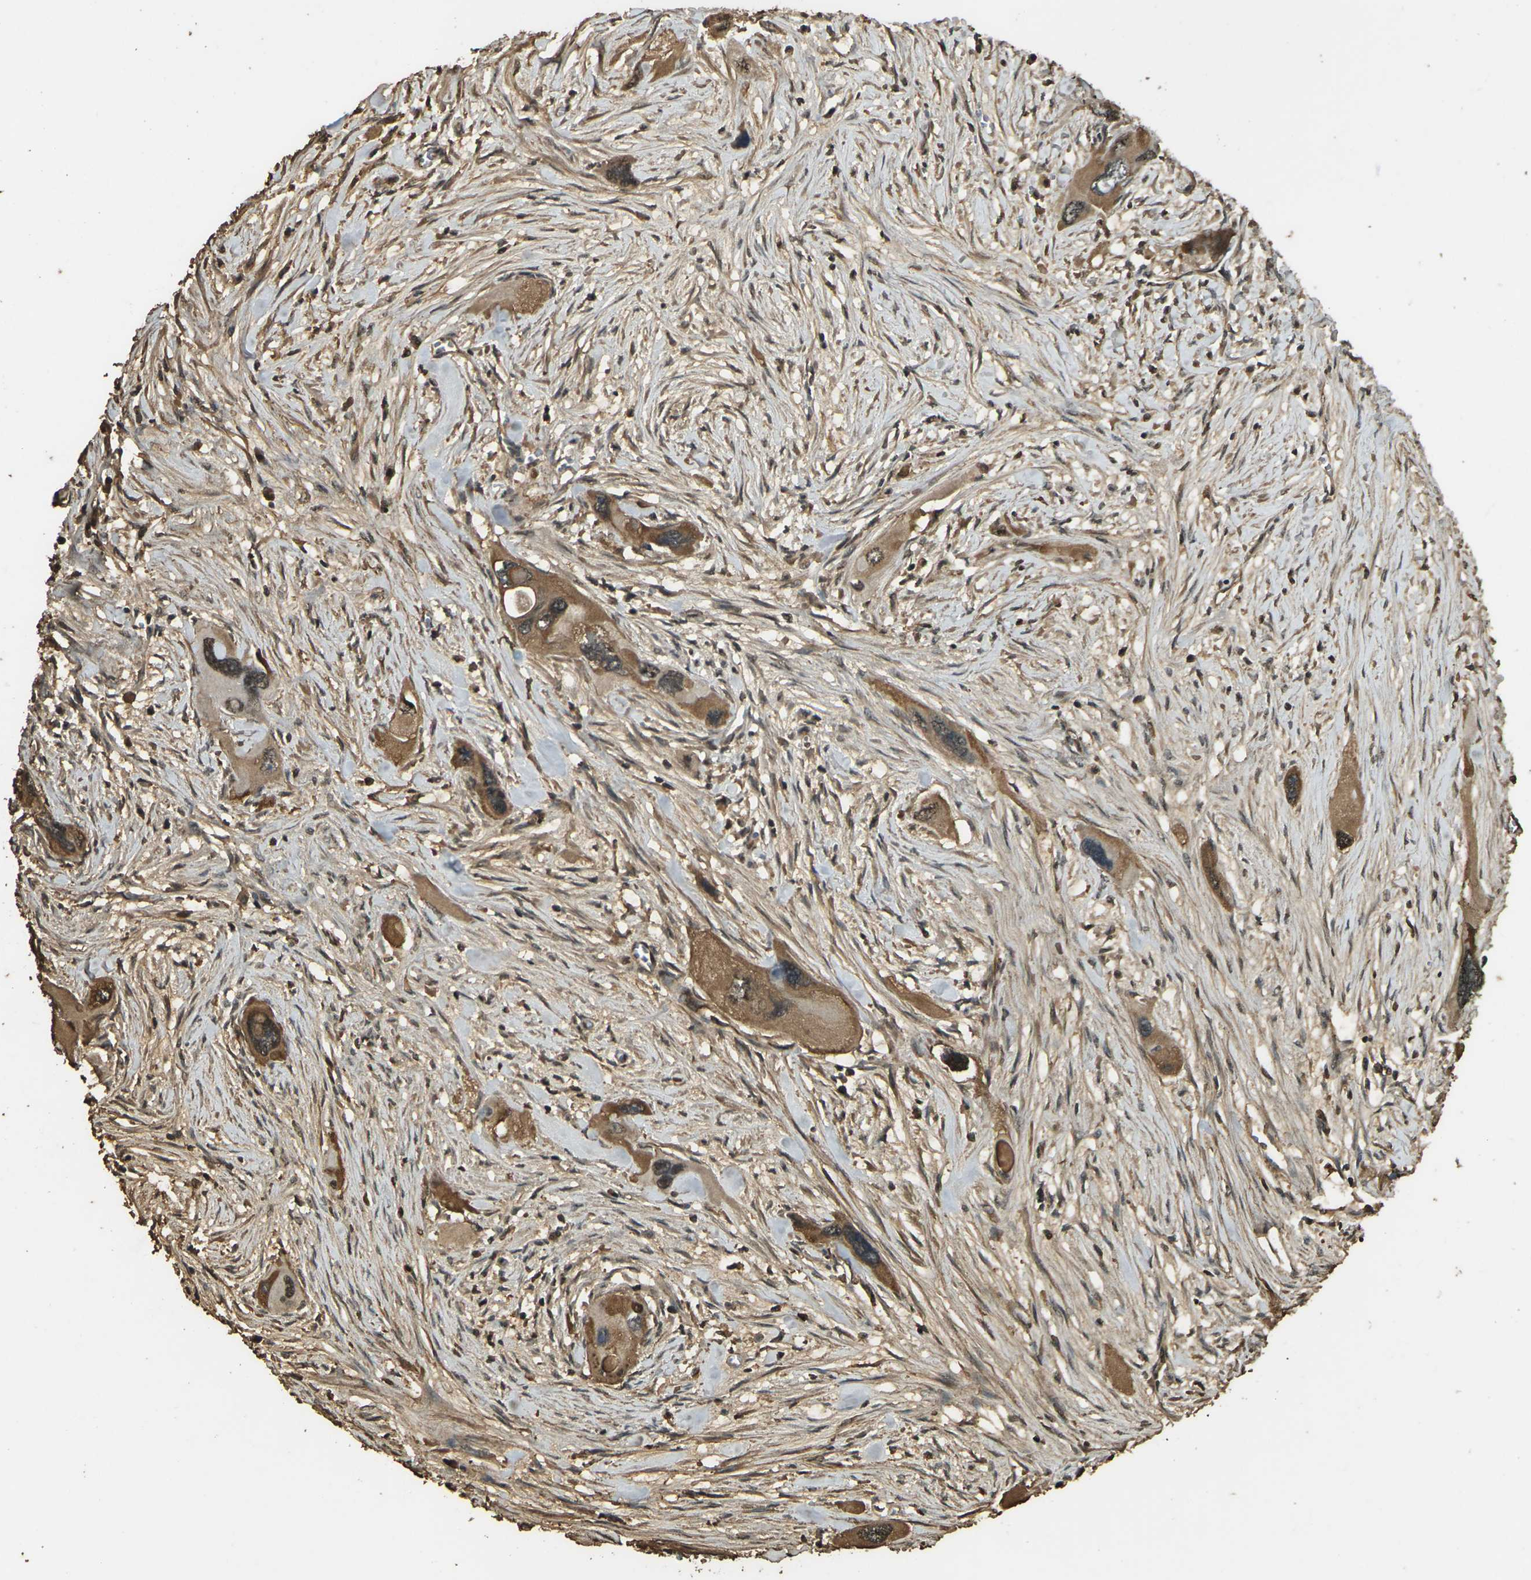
{"staining": {"intensity": "strong", "quantity": ">75%", "location": "cytoplasmic/membranous,nuclear"}, "tissue": "pancreatic cancer", "cell_type": "Tumor cells", "image_type": "cancer", "snomed": [{"axis": "morphology", "description": "Adenocarcinoma, NOS"}, {"axis": "topography", "description": "Pancreas"}], "caption": "Pancreatic adenocarcinoma stained for a protein displays strong cytoplasmic/membranous and nuclear positivity in tumor cells.", "gene": "CYP1B1", "patient": {"sex": "male", "age": 73}}